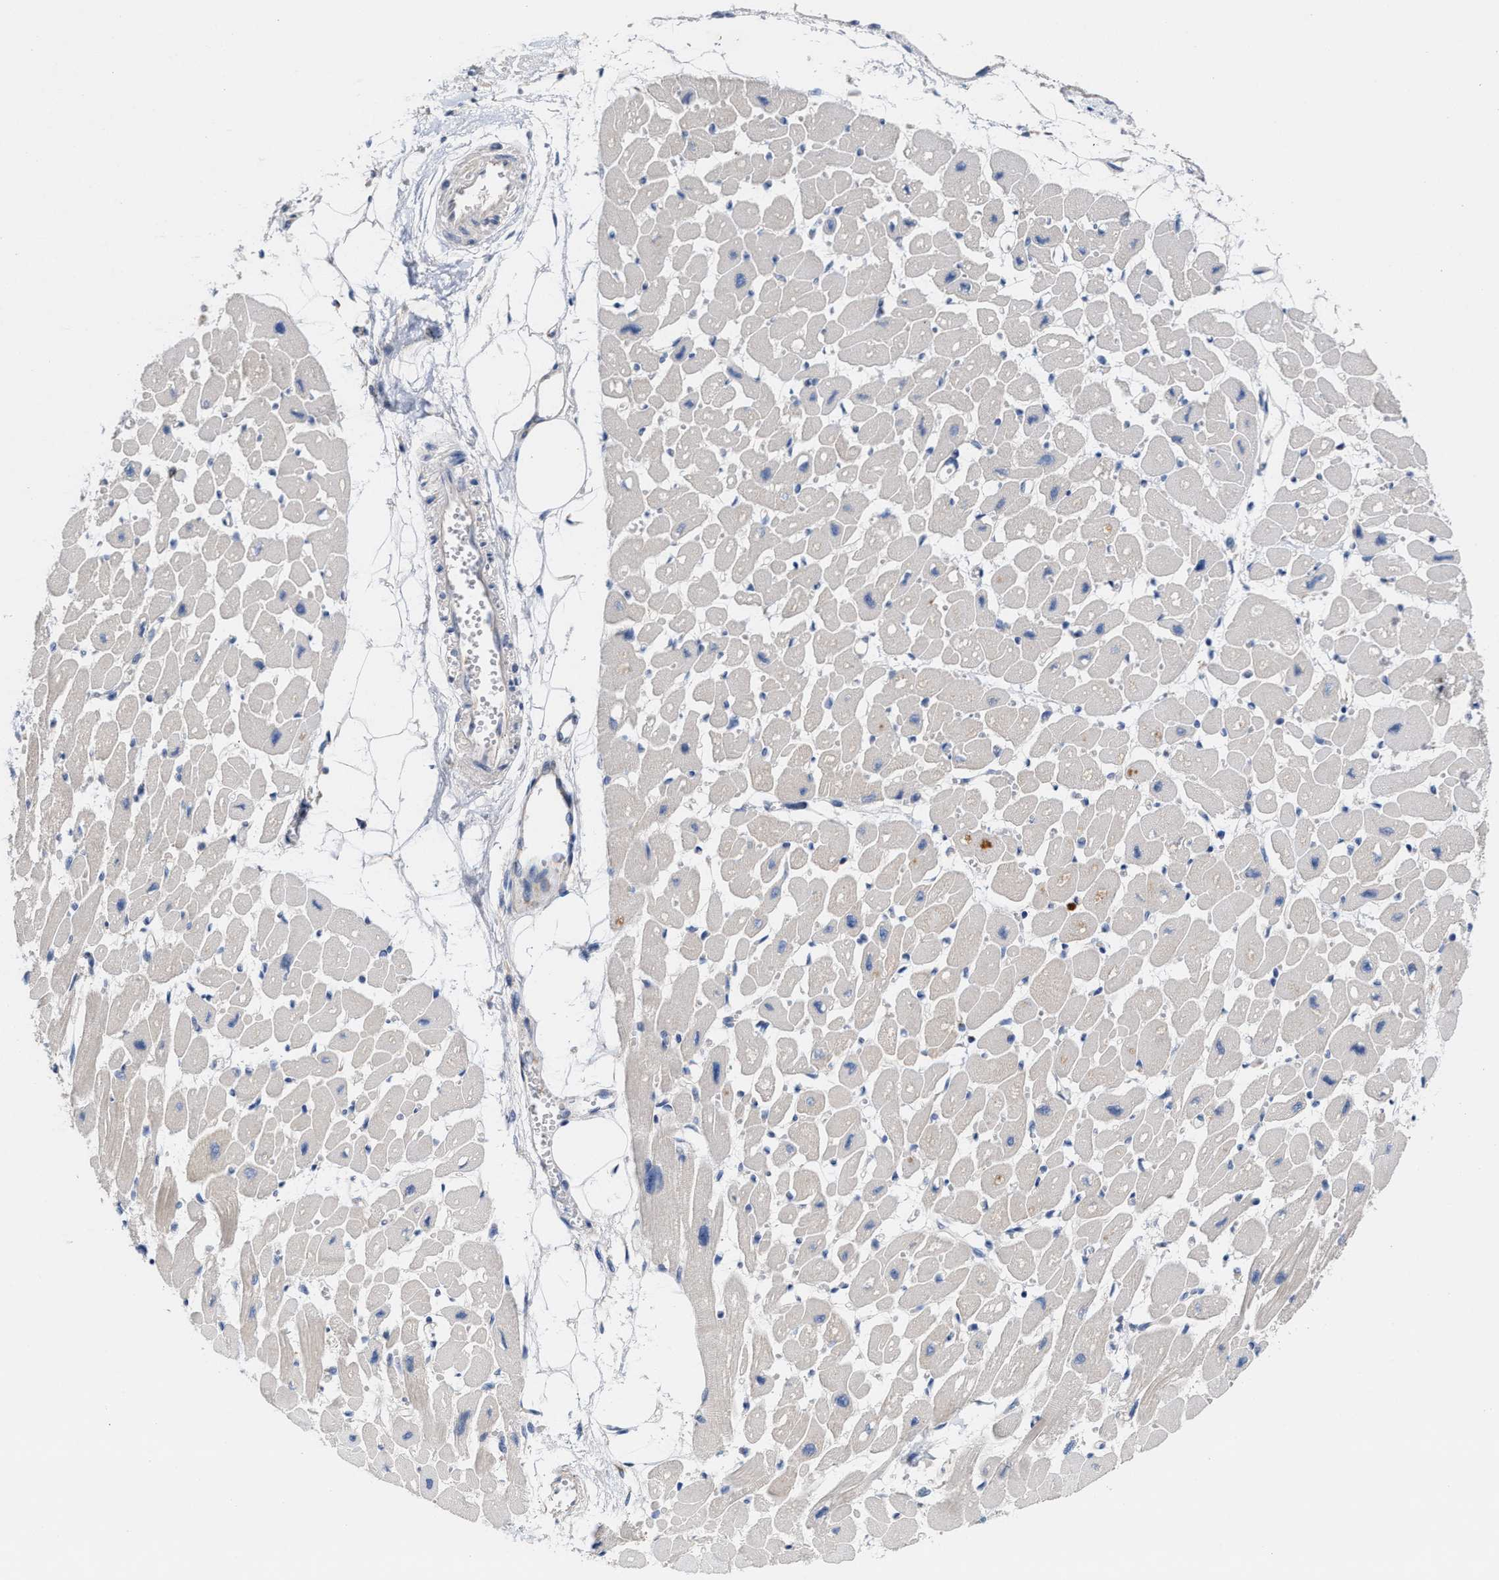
{"staining": {"intensity": "negative", "quantity": "none", "location": "none"}, "tissue": "heart muscle", "cell_type": "Cardiomyocytes", "image_type": "normal", "snomed": [{"axis": "morphology", "description": "Normal tissue, NOS"}, {"axis": "topography", "description": "Heart"}], "caption": "Immunohistochemistry (IHC) micrograph of unremarkable human heart muscle stained for a protein (brown), which exhibits no expression in cardiomyocytes. Nuclei are stained in blue.", "gene": "BBLN", "patient": {"sex": "female", "age": 54}}